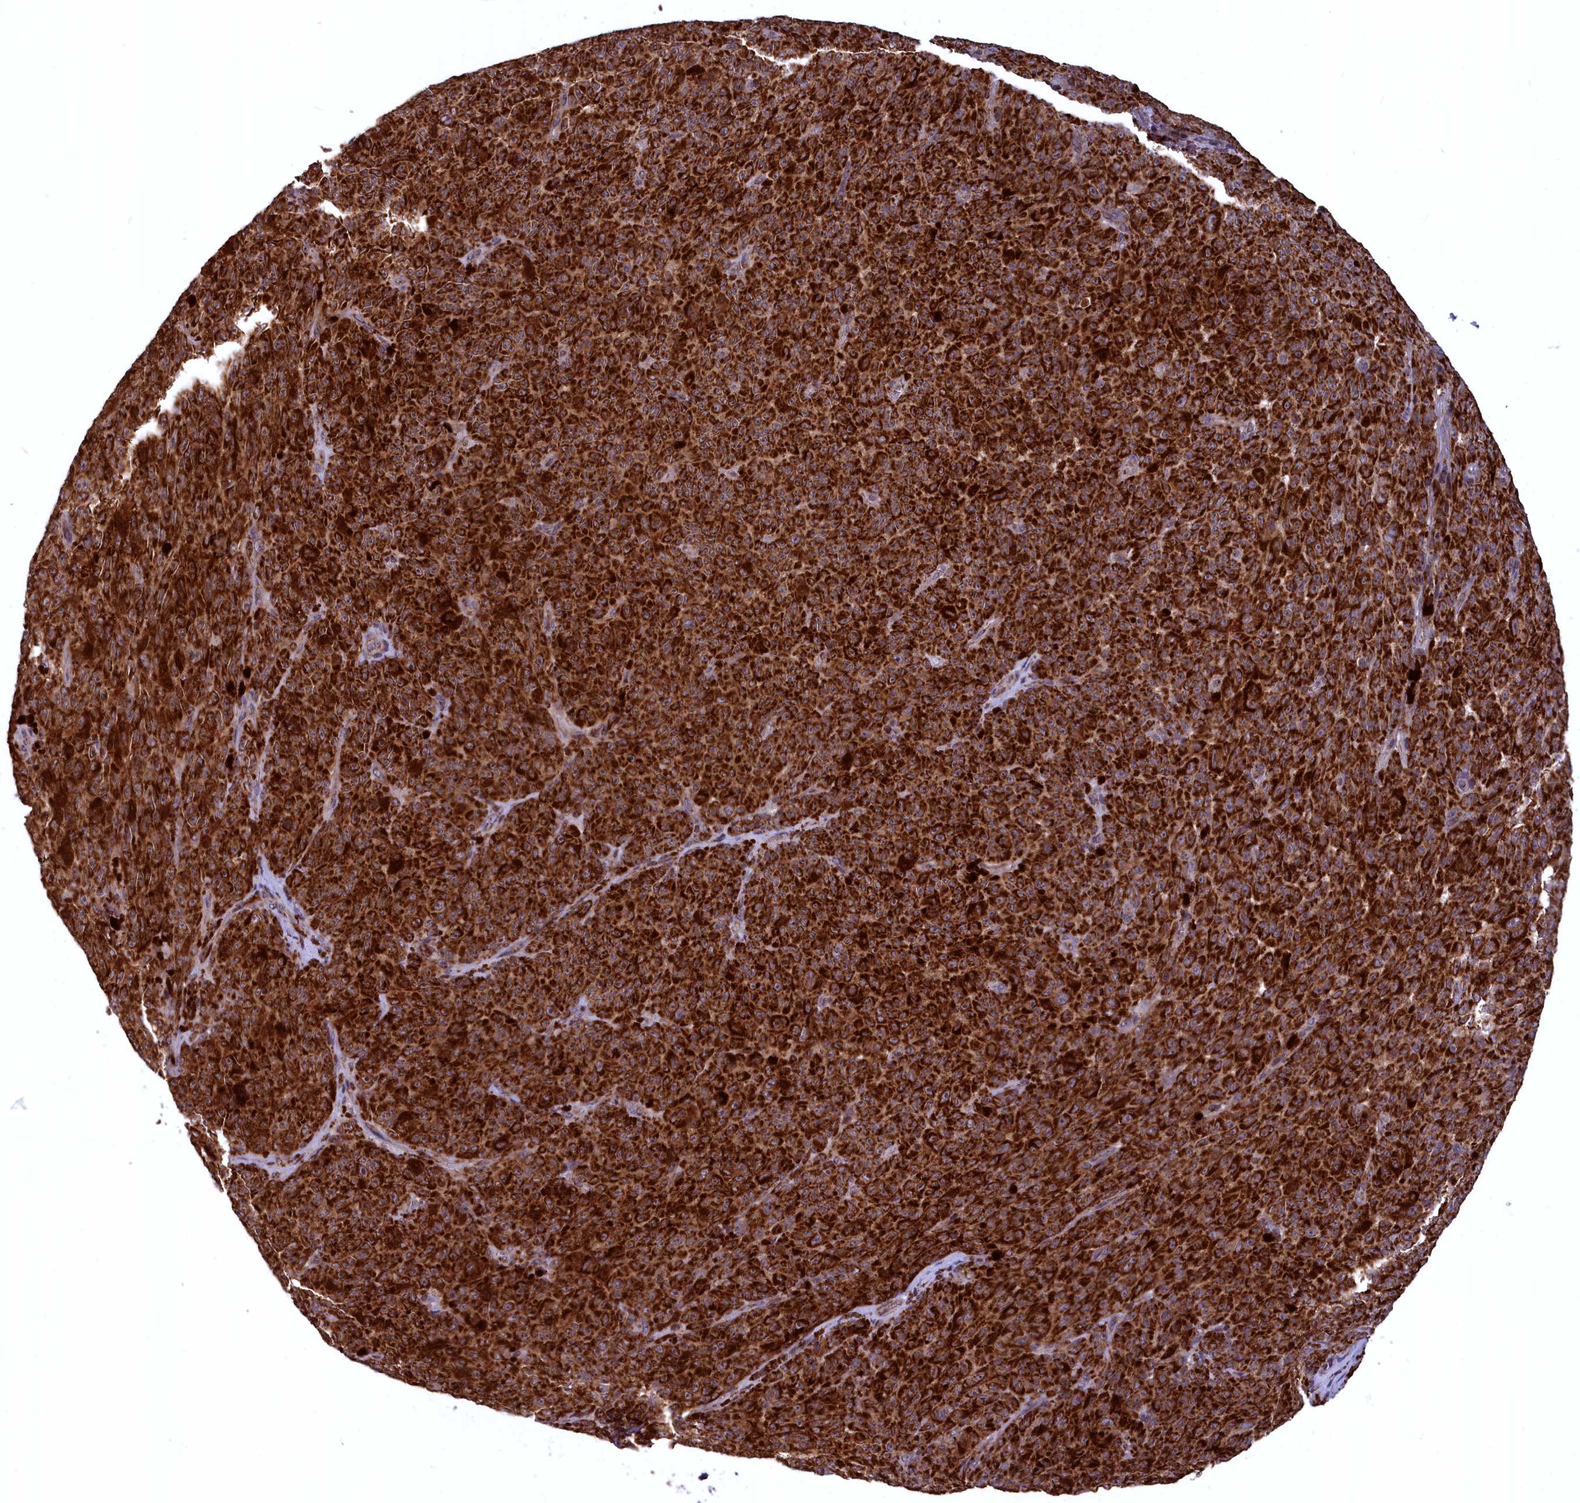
{"staining": {"intensity": "strong", "quantity": ">75%", "location": "cytoplasmic/membranous"}, "tissue": "melanoma", "cell_type": "Tumor cells", "image_type": "cancer", "snomed": [{"axis": "morphology", "description": "Malignant melanoma, NOS"}, {"axis": "topography", "description": "Skin"}], "caption": "DAB immunohistochemical staining of human malignant melanoma reveals strong cytoplasmic/membranous protein staining in about >75% of tumor cells. Ihc stains the protein in brown and the nuclei are stained blue.", "gene": "COX17", "patient": {"sex": "female", "age": 82}}